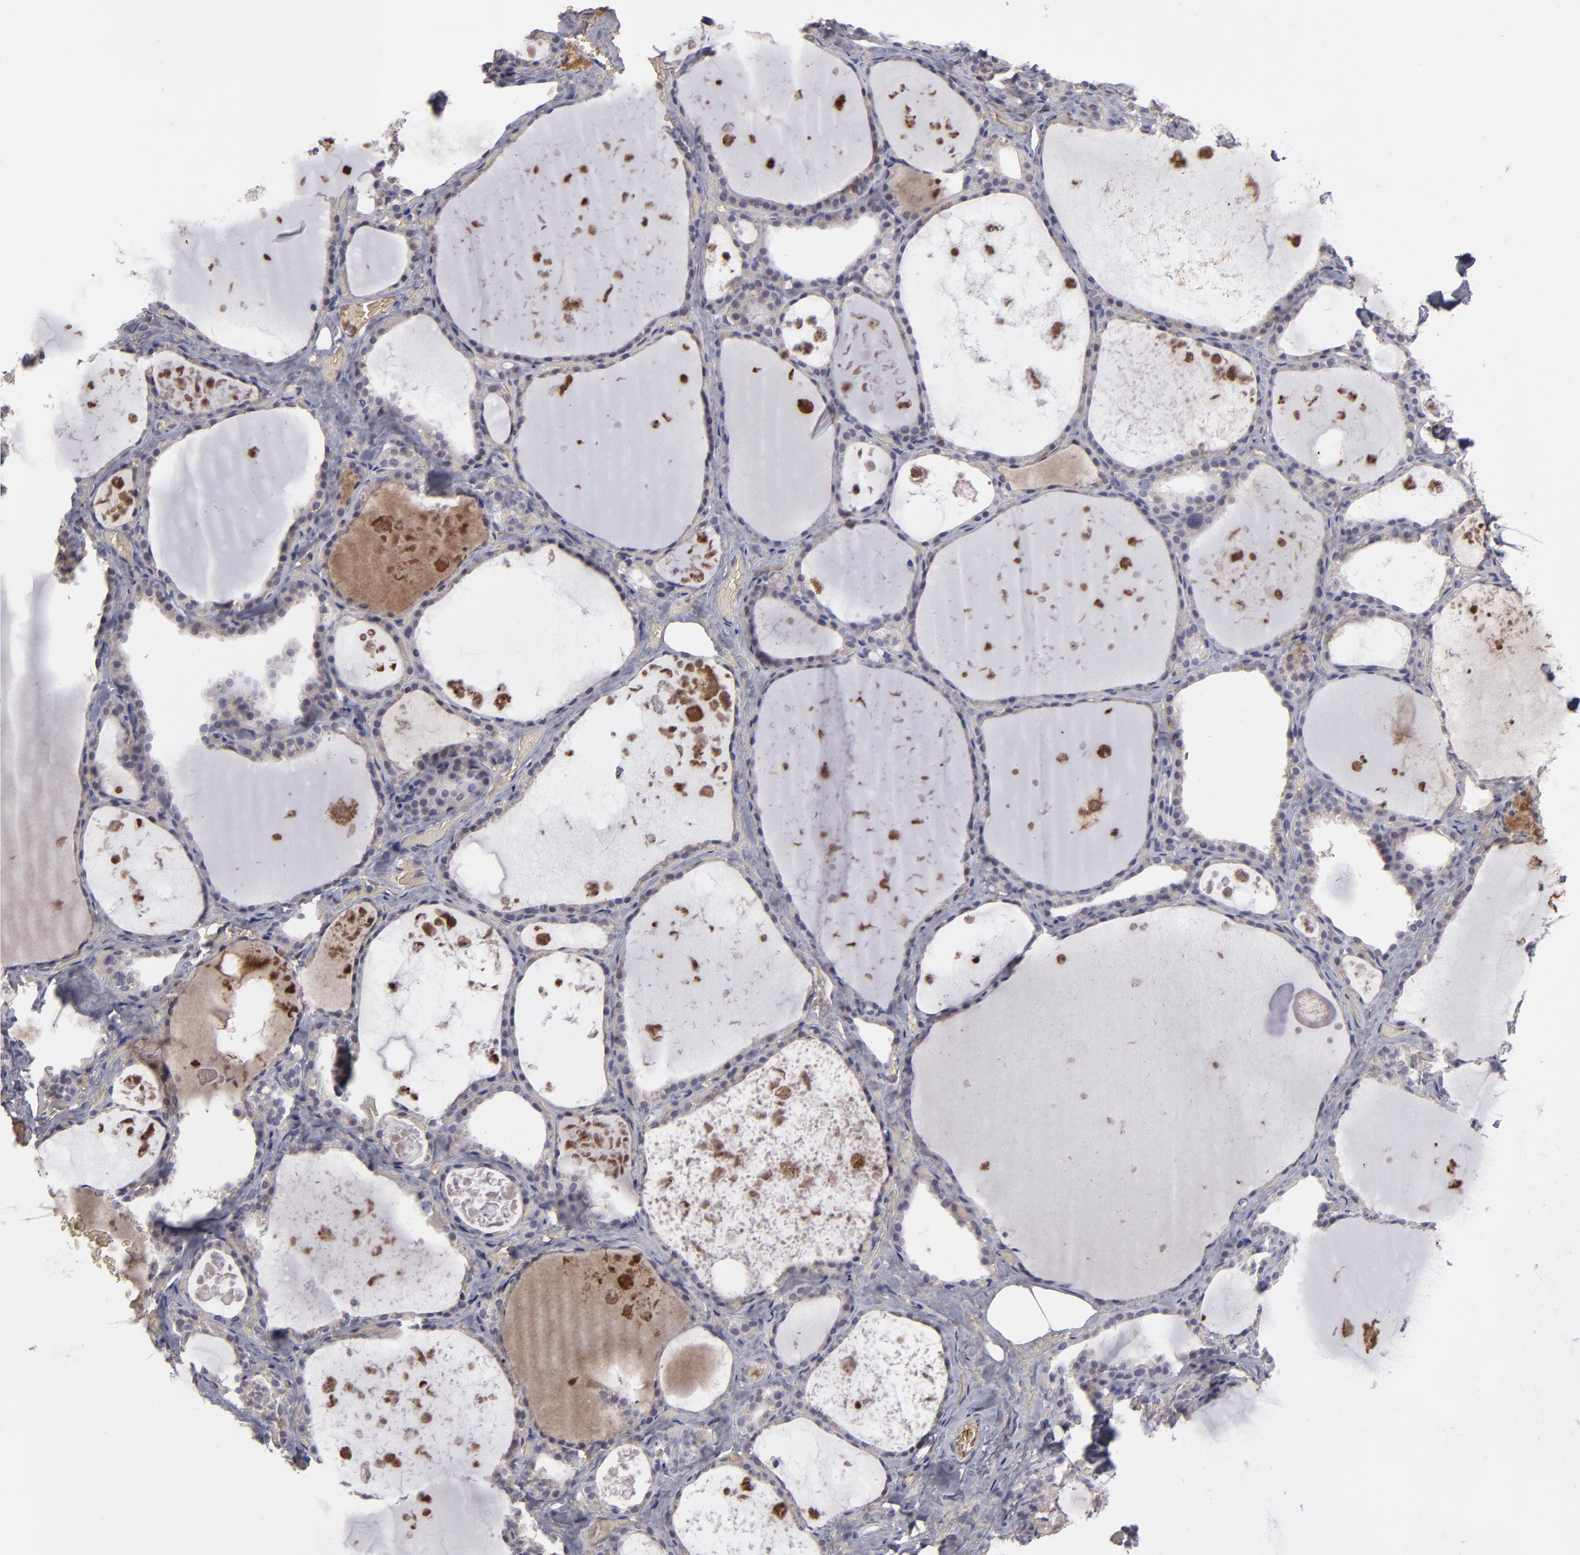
{"staining": {"intensity": "negative", "quantity": "none", "location": "none"}, "tissue": "thyroid gland", "cell_type": "Glandular cells", "image_type": "normal", "snomed": [{"axis": "morphology", "description": "Normal tissue, NOS"}, {"axis": "topography", "description": "Thyroid gland"}], "caption": "High power microscopy photomicrograph of an immunohistochemistry micrograph of unremarkable thyroid gland, revealing no significant staining in glandular cells. Brightfield microscopy of immunohistochemistry (IHC) stained with DAB (3,3'-diaminobenzidine) (brown) and hematoxylin (blue), captured at high magnification.", "gene": "ITIH4", "patient": {"sex": "male", "age": 61}}